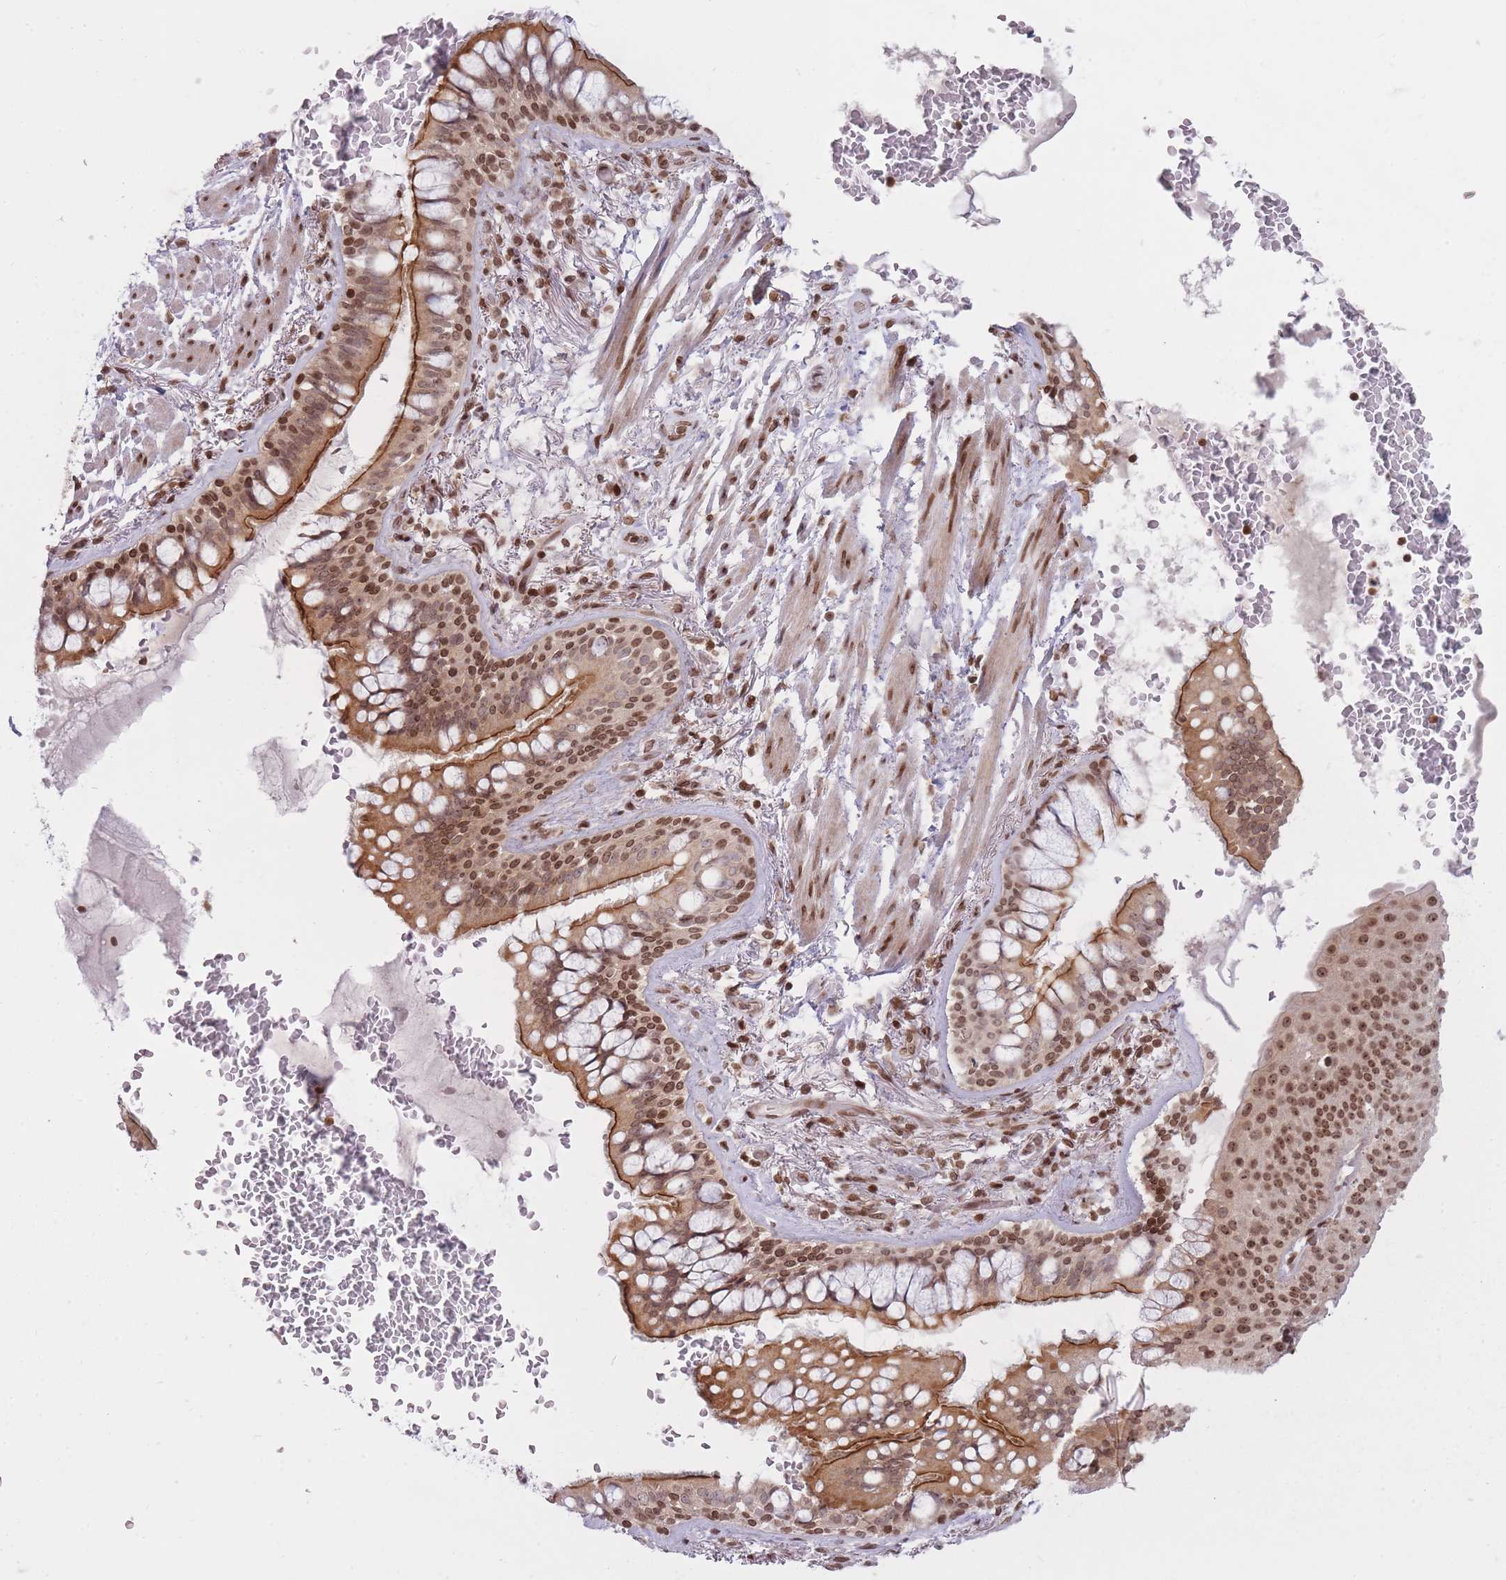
{"staining": {"intensity": "moderate", "quantity": ">75%", "location": "cytoplasmic/membranous,nuclear"}, "tissue": "bronchus", "cell_type": "Respiratory epithelial cells", "image_type": "normal", "snomed": [{"axis": "morphology", "description": "Normal tissue, NOS"}, {"axis": "topography", "description": "Bronchus"}], "caption": "Brown immunohistochemical staining in unremarkable bronchus exhibits moderate cytoplasmic/membranous,nuclear positivity in approximately >75% of respiratory epithelial cells. (DAB IHC with brightfield microscopy, high magnification).", "gene": "TMC6", "patient": {"sex": "male", "age": 70}}